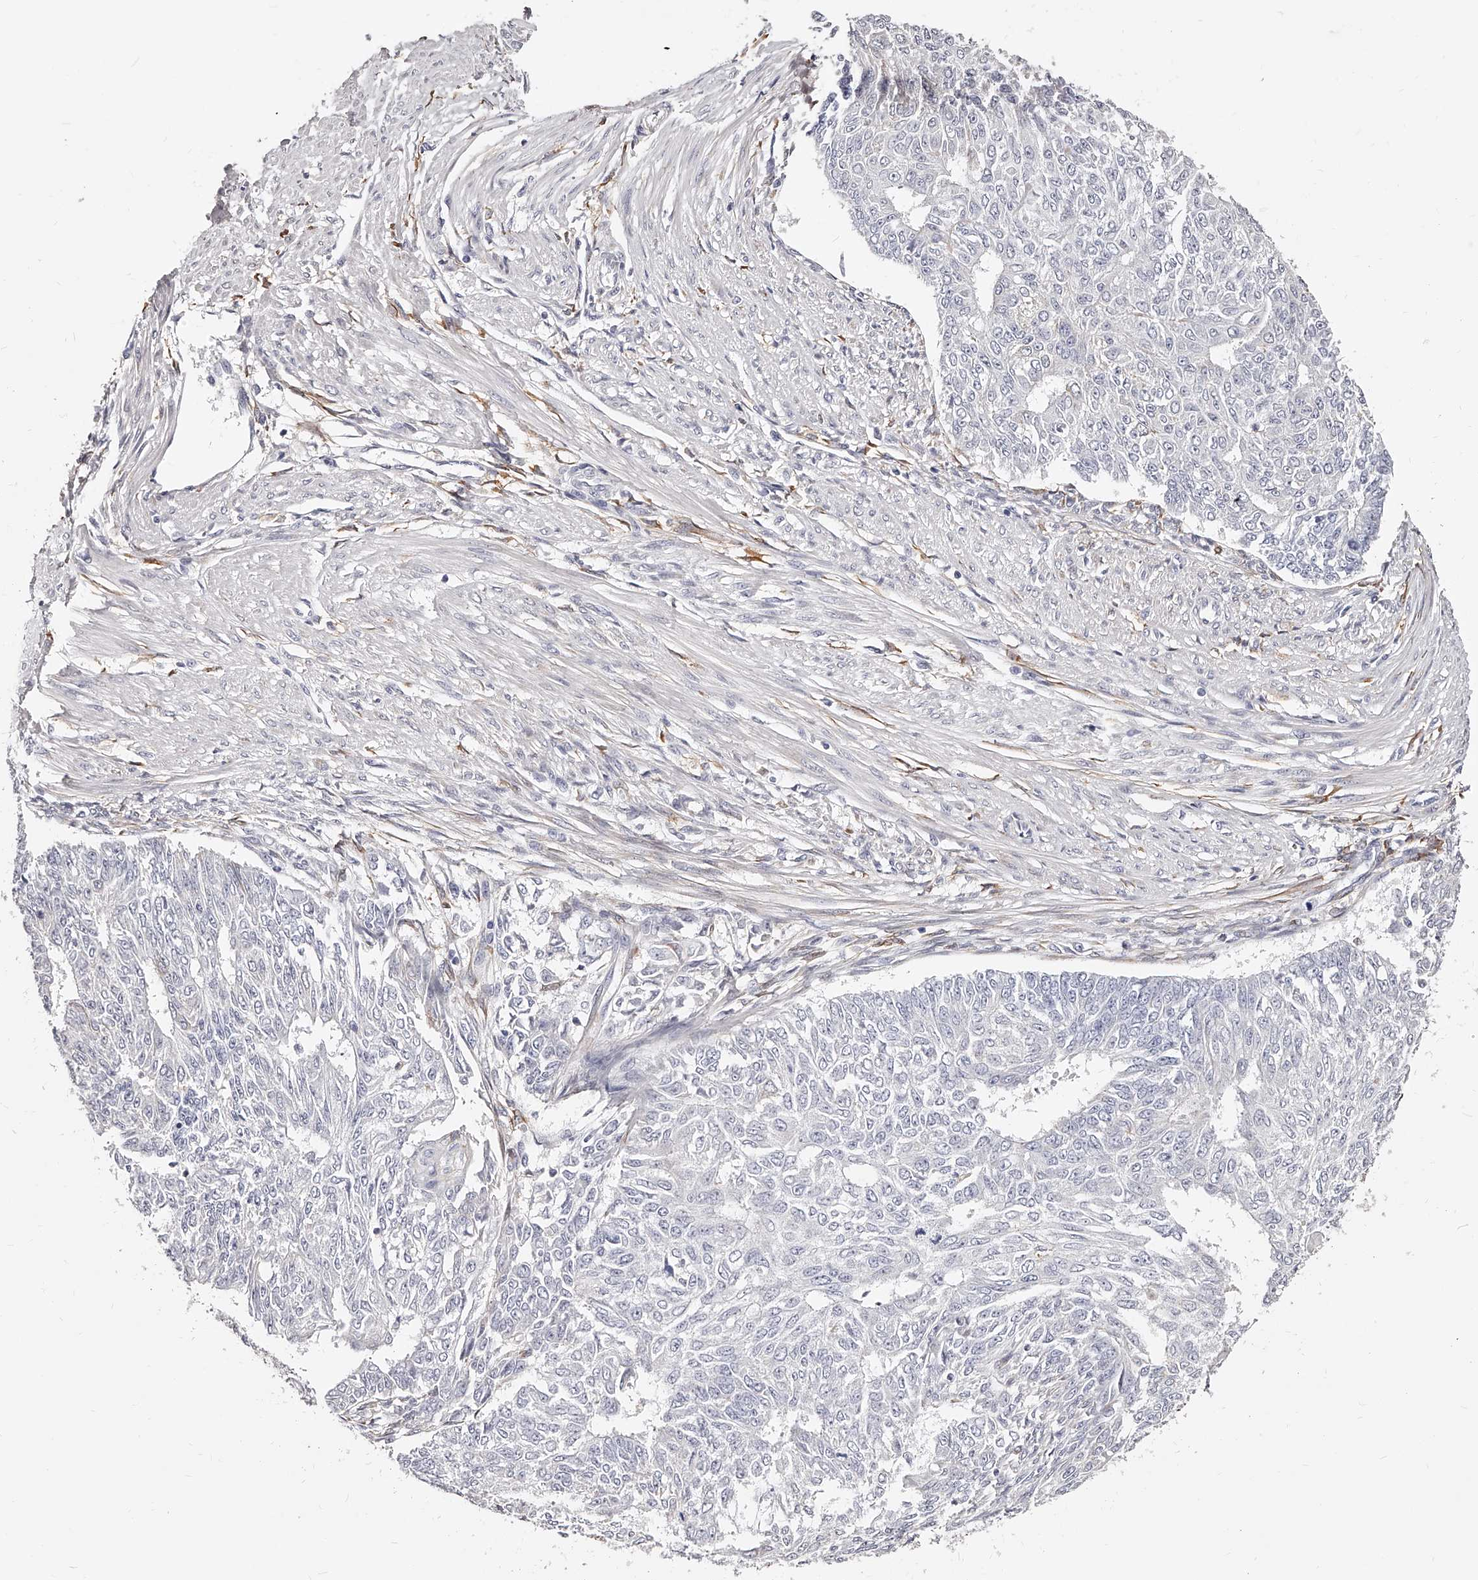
{"staining": {"intensity": "negative", "quantity": "none", "location": "none"}, "tissue": "endometrial cancer", "cell_type": "Tumor cells", "image_type": "cancer", "snomed": [{"axis": "morphology", "description": "Adenocarcinoma, NOS"}, {"axis": "topography", "description": "Endometrium"}], "caption": "High magnification brightfield microscopy of endometrial adenocarcinoma stained with DAB (brown) and counterstained with hematoxylin (blue): tumor cells show no significant staining.", "gene": "CD82", "patient": {"sex": "female", "age": 32}}